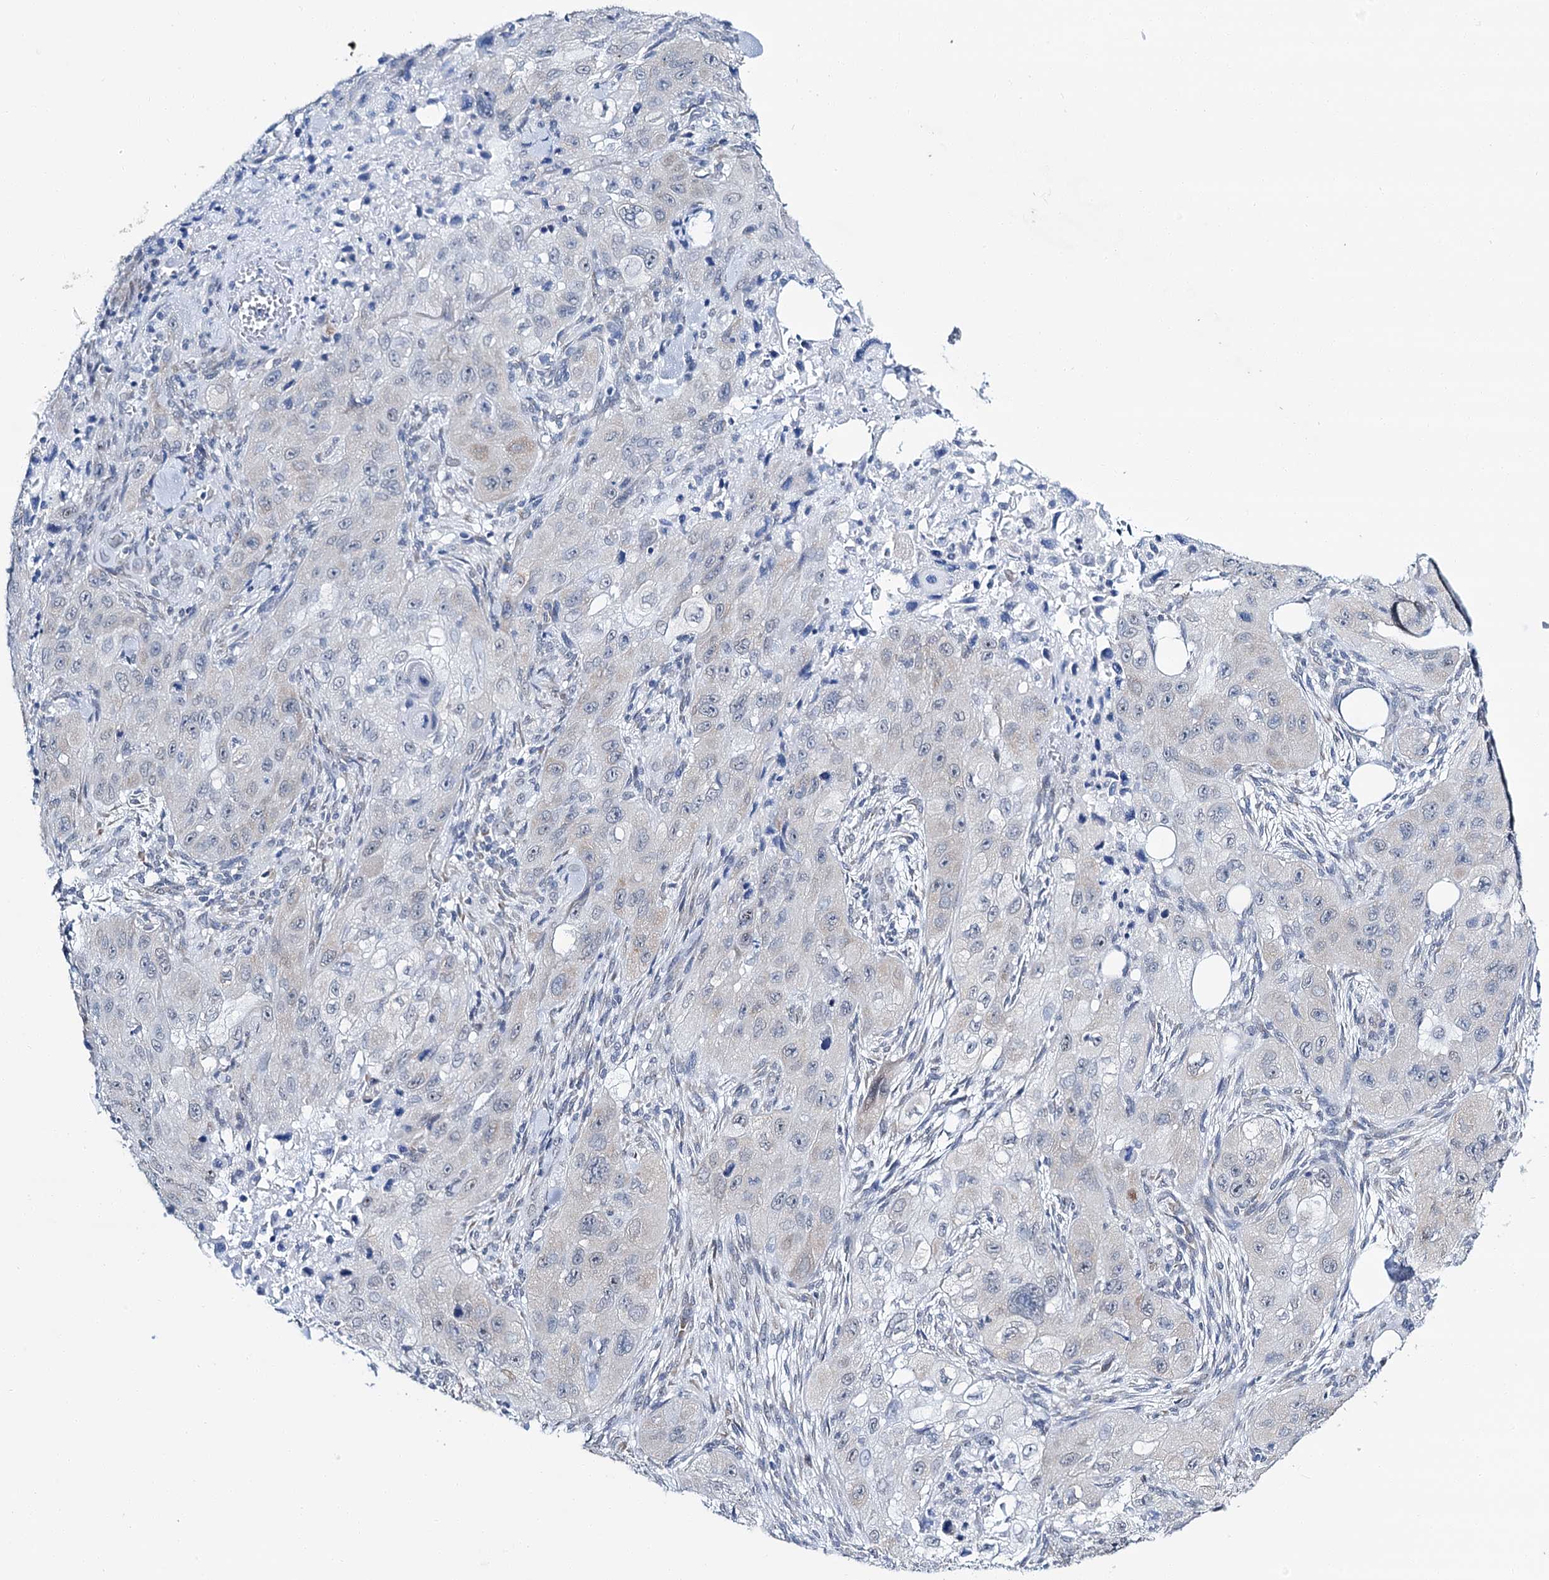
{"staining": {"intensity": "negative", "quantity": "none", "location": "none"}, "tissue": "skin cancer", "cell_type": "Tumor cells", "image_type": "cancer", "snomed": [{"axis": "morphology", "description": "Squamous cell carcinoma, NOS"}, {"axis": "topography", "description": "Skin"}, {"axis": "topography", "description": "Subcutis"}], "caption": "Tumor cells show no significant protein positivity in skin cancer (squamous cell carcinoma). The staining was performed using DAB (3,3'-diaminobenzidine) to visualize the protein expression in brown, while the nuclei were stained in blue with hematoxylin (Magnification: 20x).", "gene": "SPATS2", "patient": {"sex": "male", "age": 73}}